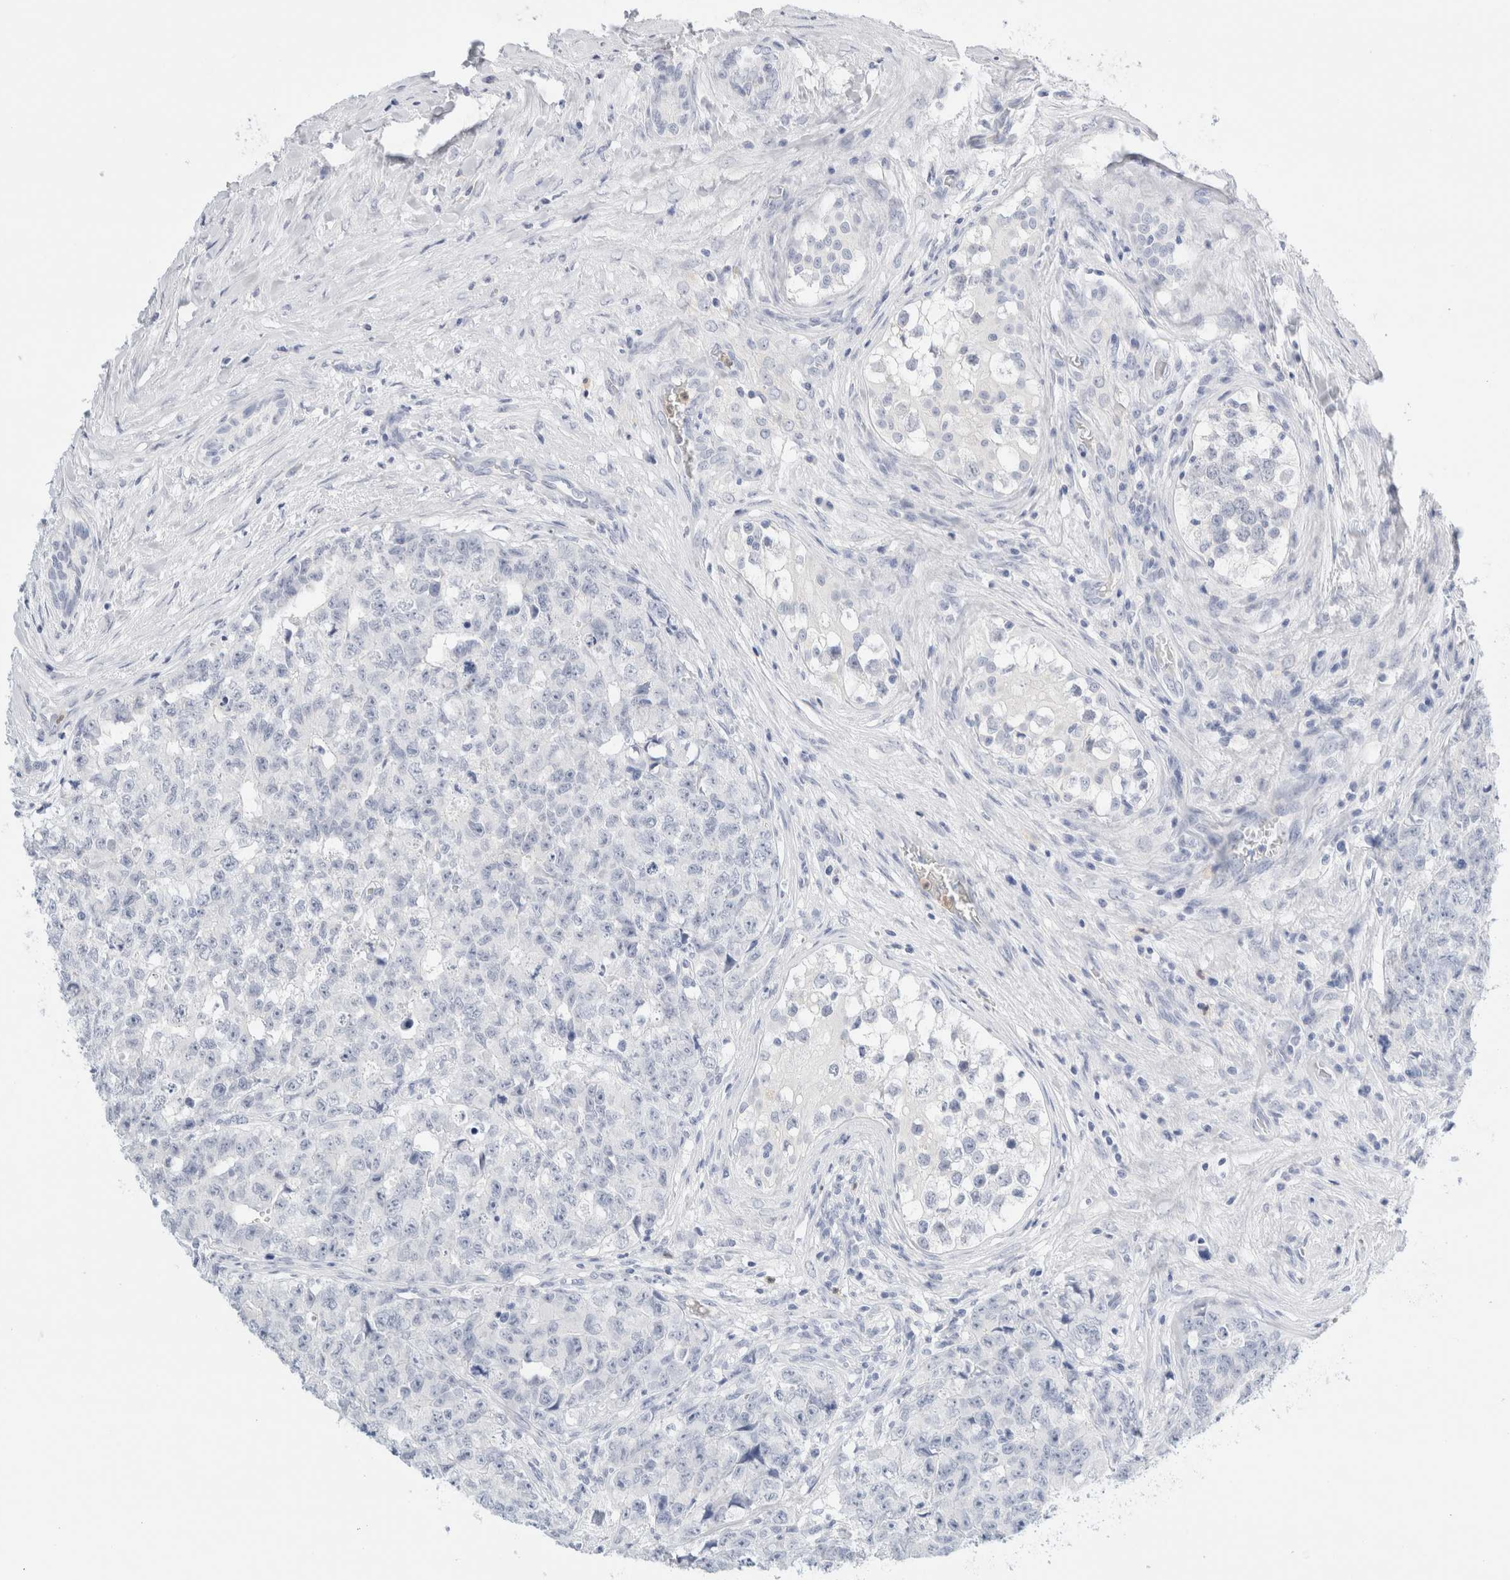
{"staining": {"intensity": "negative", "quantity": "none", "location": "none"}, "tissue": "testis cancer", "cell_type": "Tumor cells", "image_type": "cancer", "snomed": [{"axis": "morphology", "description": "Carcinoma, Embryonal, NOS"}, {"axis": "topography", "description": "Testis"}], "caption": "Immunohistochemistry of human embryonal carcinoma (testis) shows no expression in tumor cells.", "gene": "ARG1", "patient": {"sex": "male", "age": 28}}